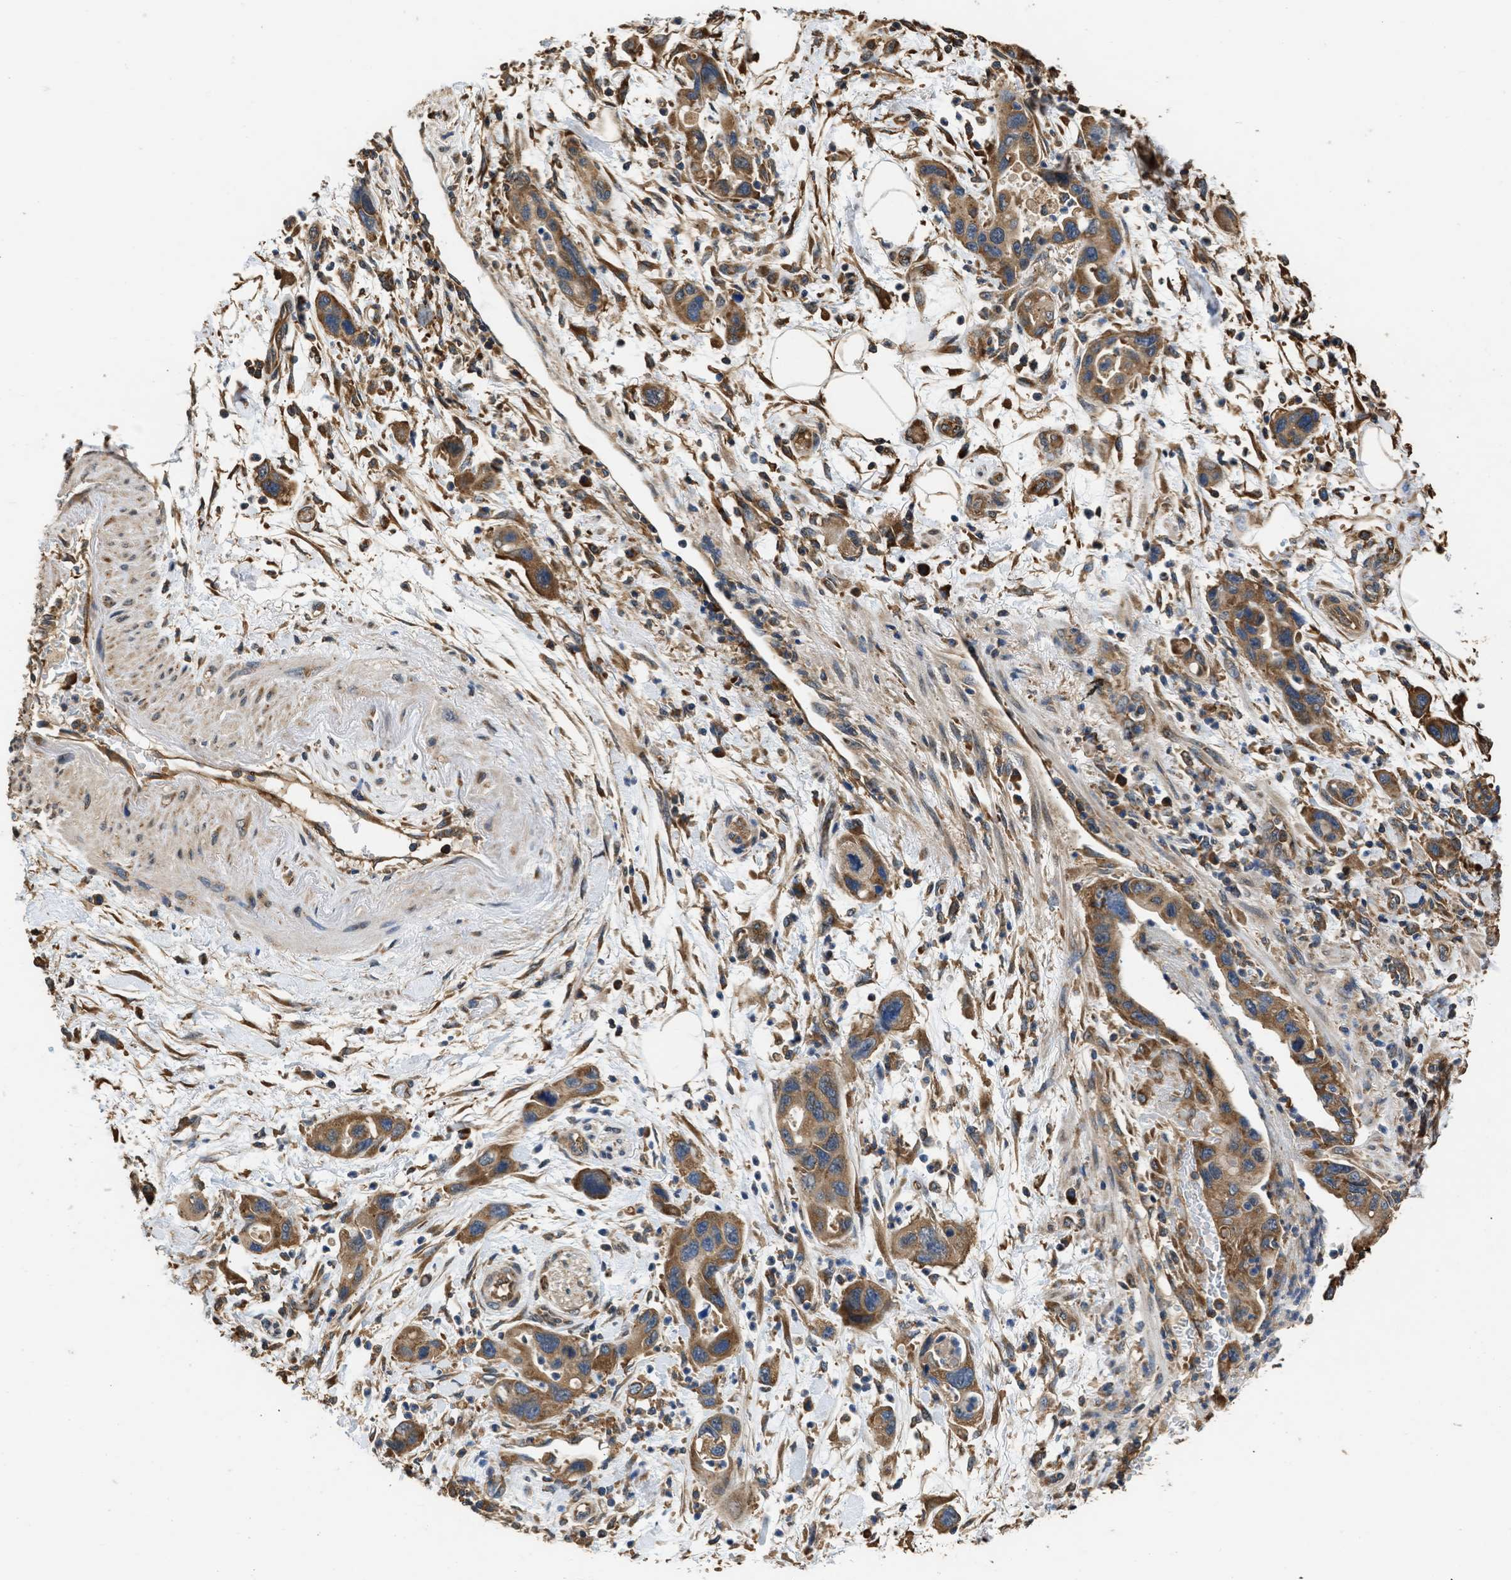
{"staining": {"intensity": "moderate", "quantity": ">75%", "location": "cytoplasmic/membranous"}, "tissue": "pancreatic cancer", "cell_type": "Tumor cells", "image_type": "cancer", "snomed": [{"axis": "morphology", "description": "Normal tissue, NOS"}, {"axis": "morphology", "description": "Adenocarcinoma, NOS"}, {"axis": "topography", "description": "Pancreas"}], "caption": "A micrograph showing moderate cytoplasmic/membranous positivity in approximately >75% of tumor cells in pancreatic adenocarcinoma, as visualized by brown immunohistochemical staining.", "gene": "SLC36A4", "patient": {"sex": "female", "age": 71}}